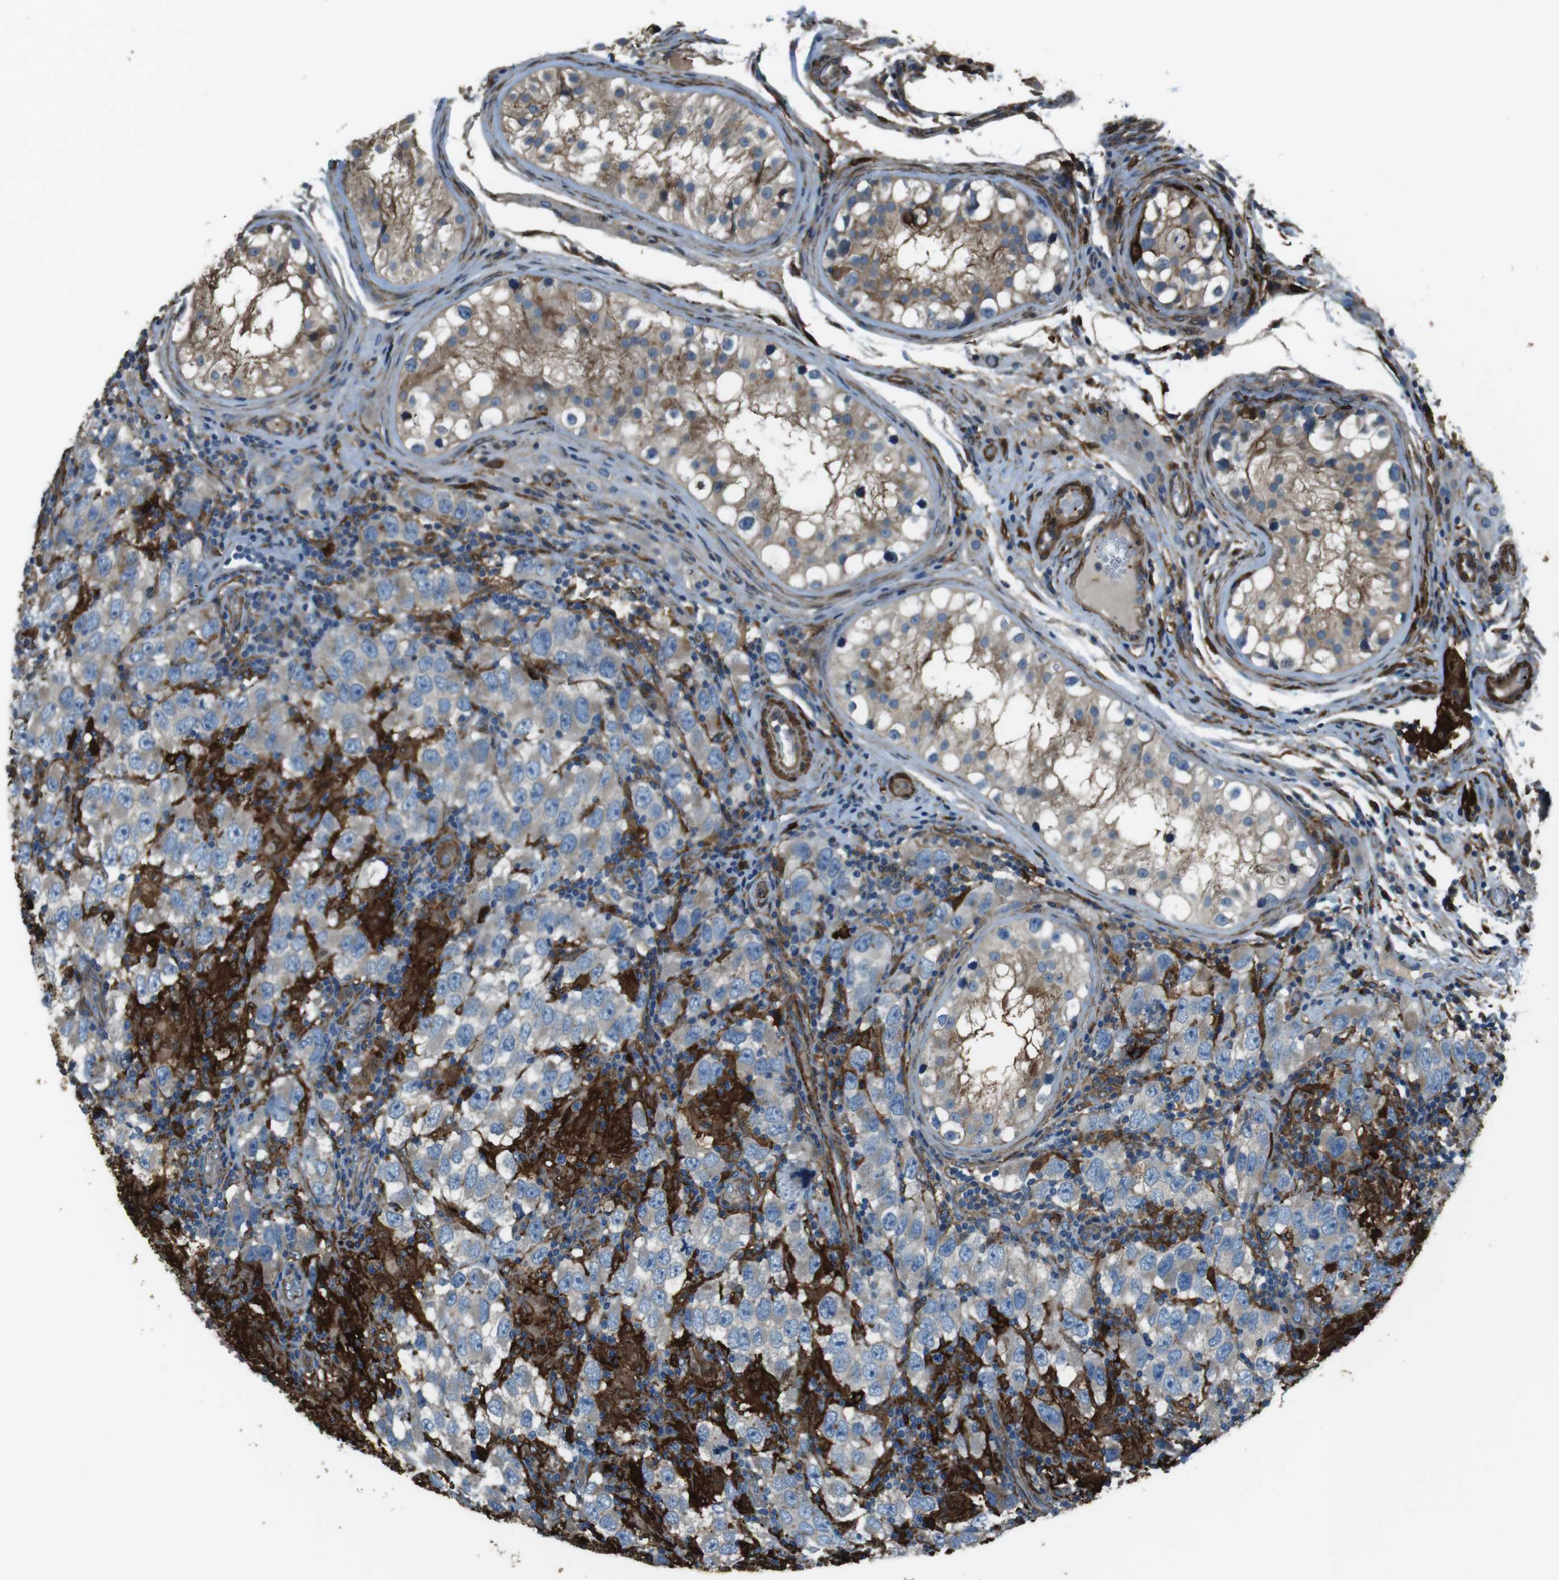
{"staining": {"intensity": "weak", "quantity": "<25%", "location": "cytoplasmic/membranous"}, "tissue": "testis cancer", "cell_type": "Tumor cells", "image_type": "cancer", "snomed": [{"axis": "morphology", "description": "Carcinoma, Embryonal, NOS"}, {"axis": "topography", "description": "Testis"}], "caption": "Tumor cells are negative for brown protein staining in embryonal carcinoma (testis).", "gene": "SFT2D1", "patient": {"sex": "male", "age": 21}}